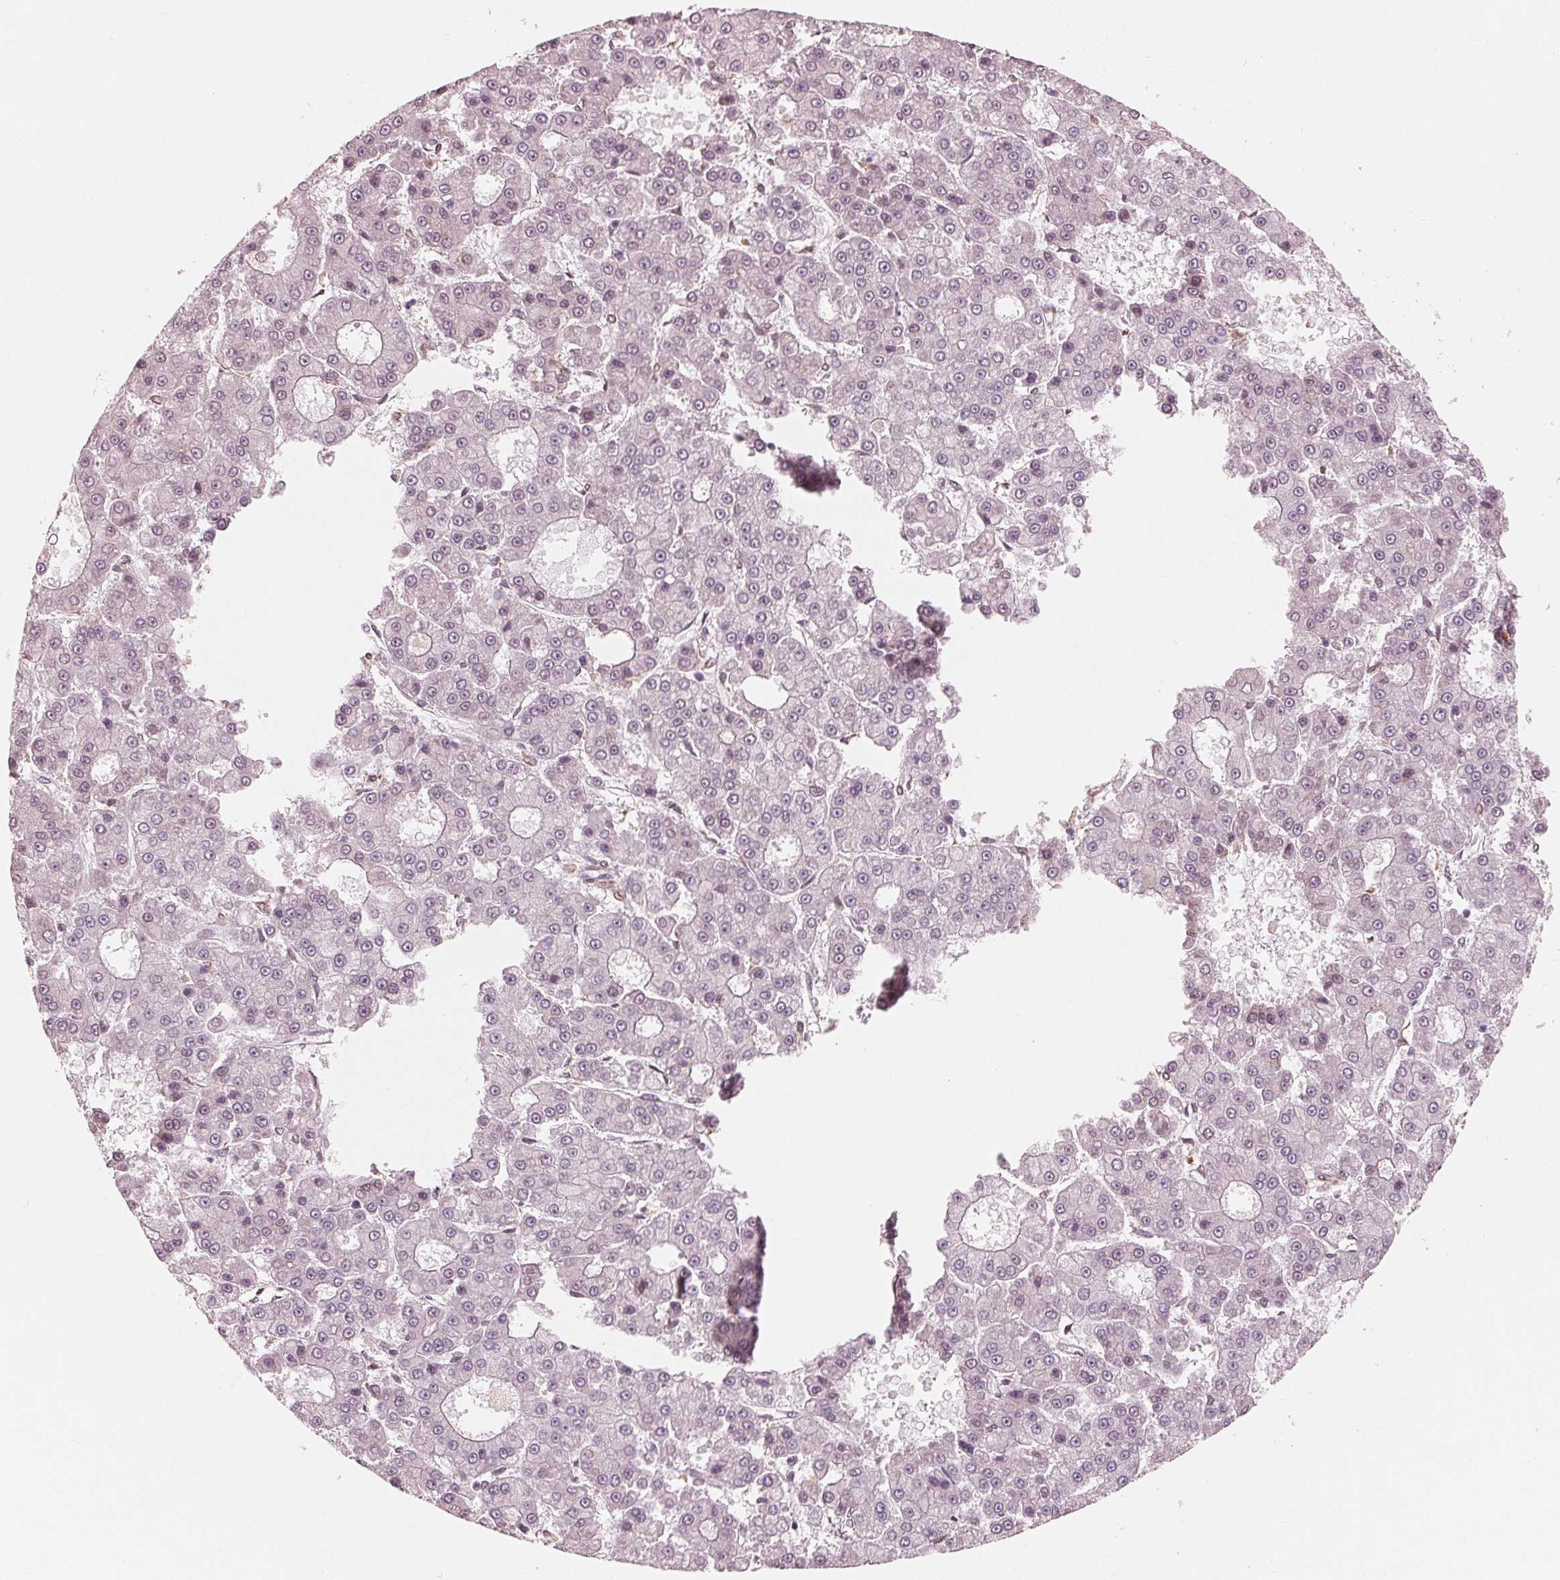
{"staining": {"intensity": "weak", "quantity": "25%-75%", "location": "cytoplasmic/membranous"}, "tissue": "liver cancer", "cell_type": "Tumor cells", "image_type": "cancer", "snomed": [{"axis": "morphology", "description": "Carcinoma, Hepatocellular, NOS"}, {"axis": "topography", "description": "Liver"}], "caption": "Immunohistochemistry (DAB (3,3'-diaminobenzidine)) staining of liver cancer exhibits weak cytoplasmic/membranous protein positivity in approximately 25%-75% of tumor cells.", "gene": "IKBIP", "patient": {"sex": "male", "age": 70}}